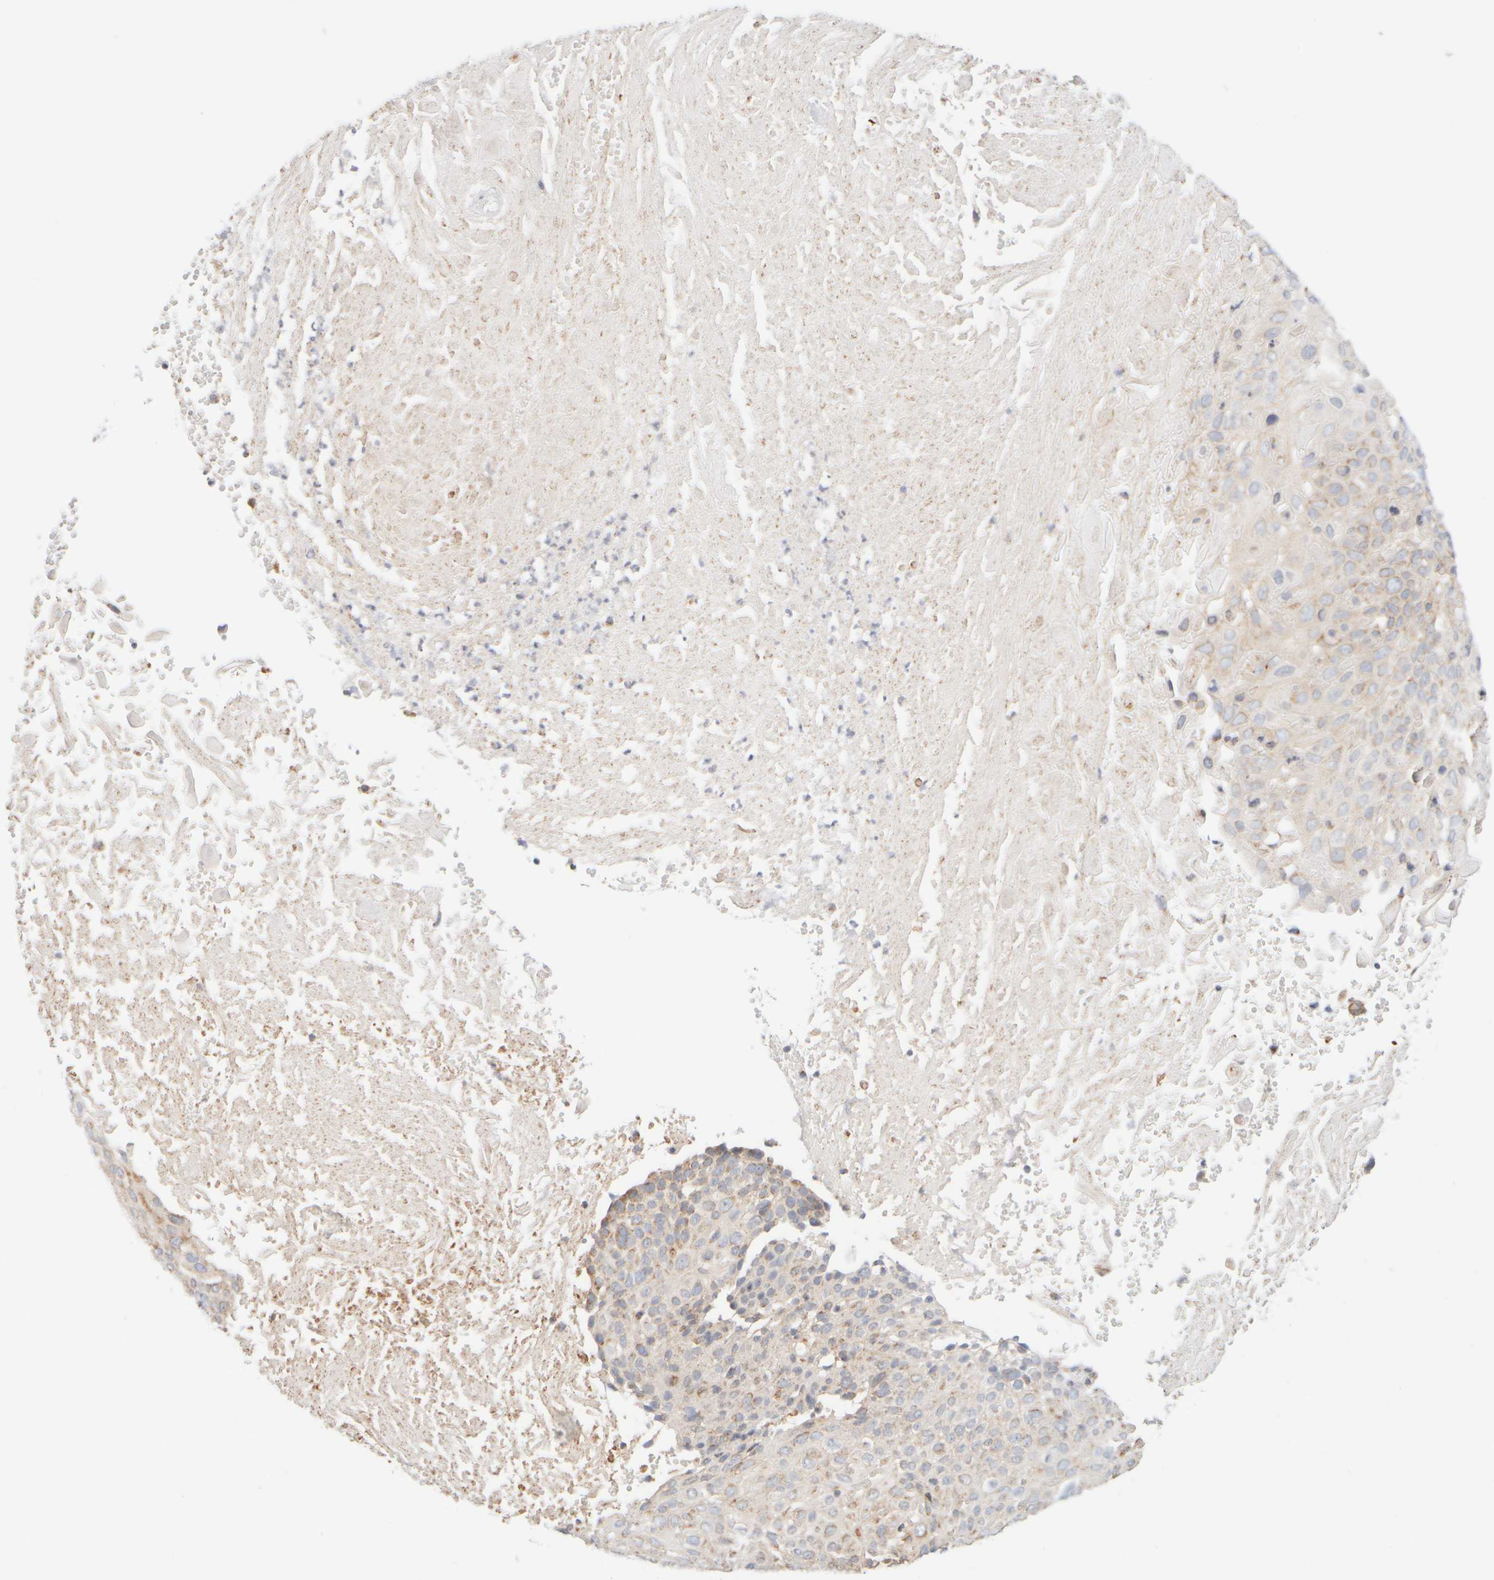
{"staining": {"intensity": "weak", "quantity": ">75%", "location": "cytoplasmic/membranous"}, "tissue": "cervical cancer", "cell_type": "Tumor cells", "image_type": "cancer", "snomed": [{"axis": "morphology", "description": "Squamous cell carcinoma, NOS"}, {"axis": "topography", "description": "Cervix"}], "caption": "A photomicrograph showing weak cytoplasmic/membranous staining in about >75% of tumor cells in squamous cell carcinoma (cervical), as visualized by brown immunohistochemical staining.", "gene": "APBB2", "patient": {"sex": "female", "age": 74}}